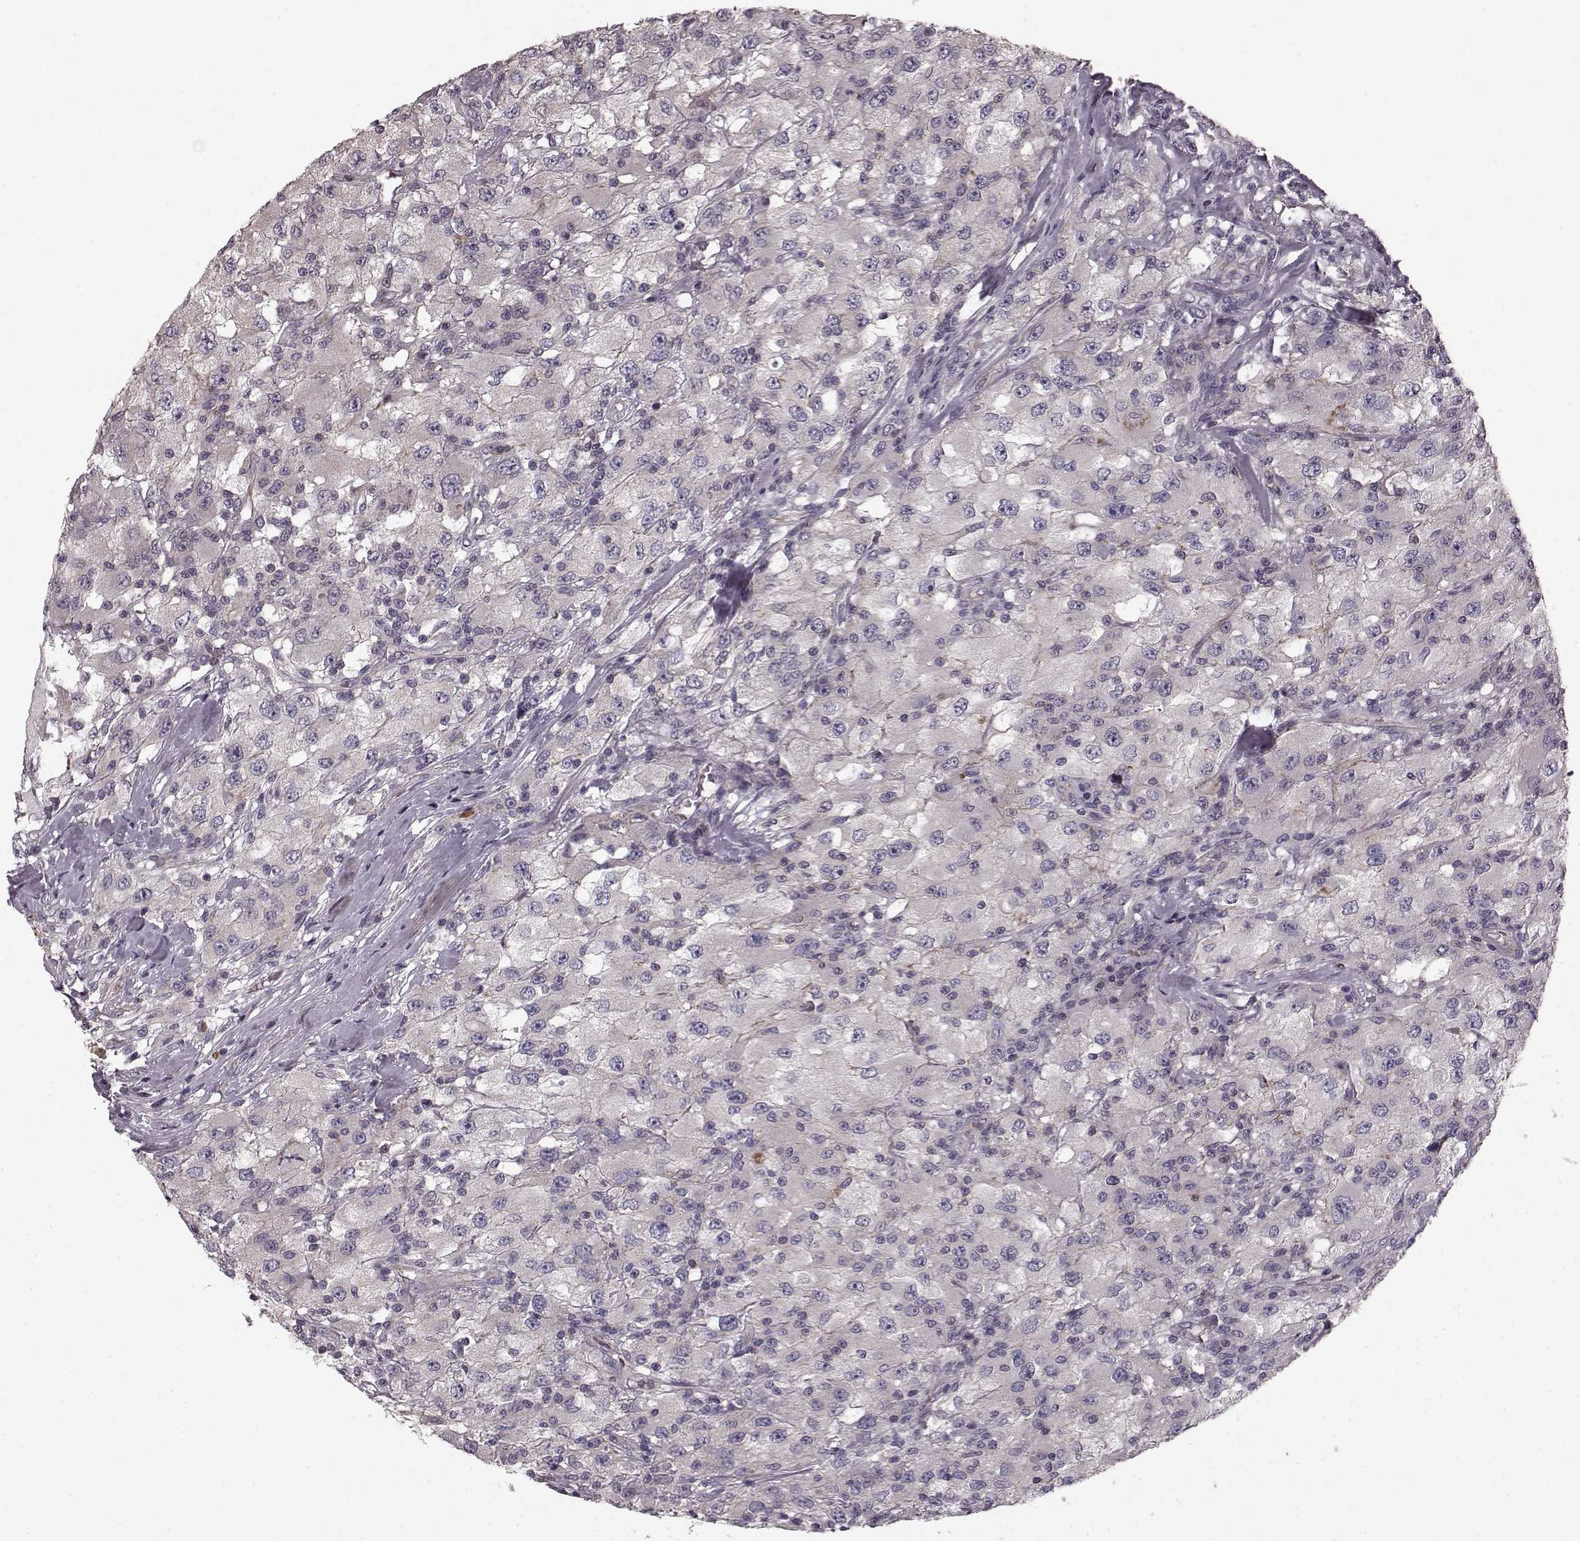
{"staining": {"intensity": "negative", "quantity": "none", "location": "none"}, "tissue": "renal cancer", "cell_type": "Tumor cells", "image_type": "cancer", "snomed": [{"axis": "morphology", "description": "Adenocarcinoma, NOS"}, {"axis": "topography", "description": "Kidney"}], "caption": "Immunohistochemistry (IHC) histopathology image of human renal cancer stained for a protein (brown), which displays no expression in tumor cells.", "gene": "SLC22A18", "patient": {"sex": "female", "age": 67}}